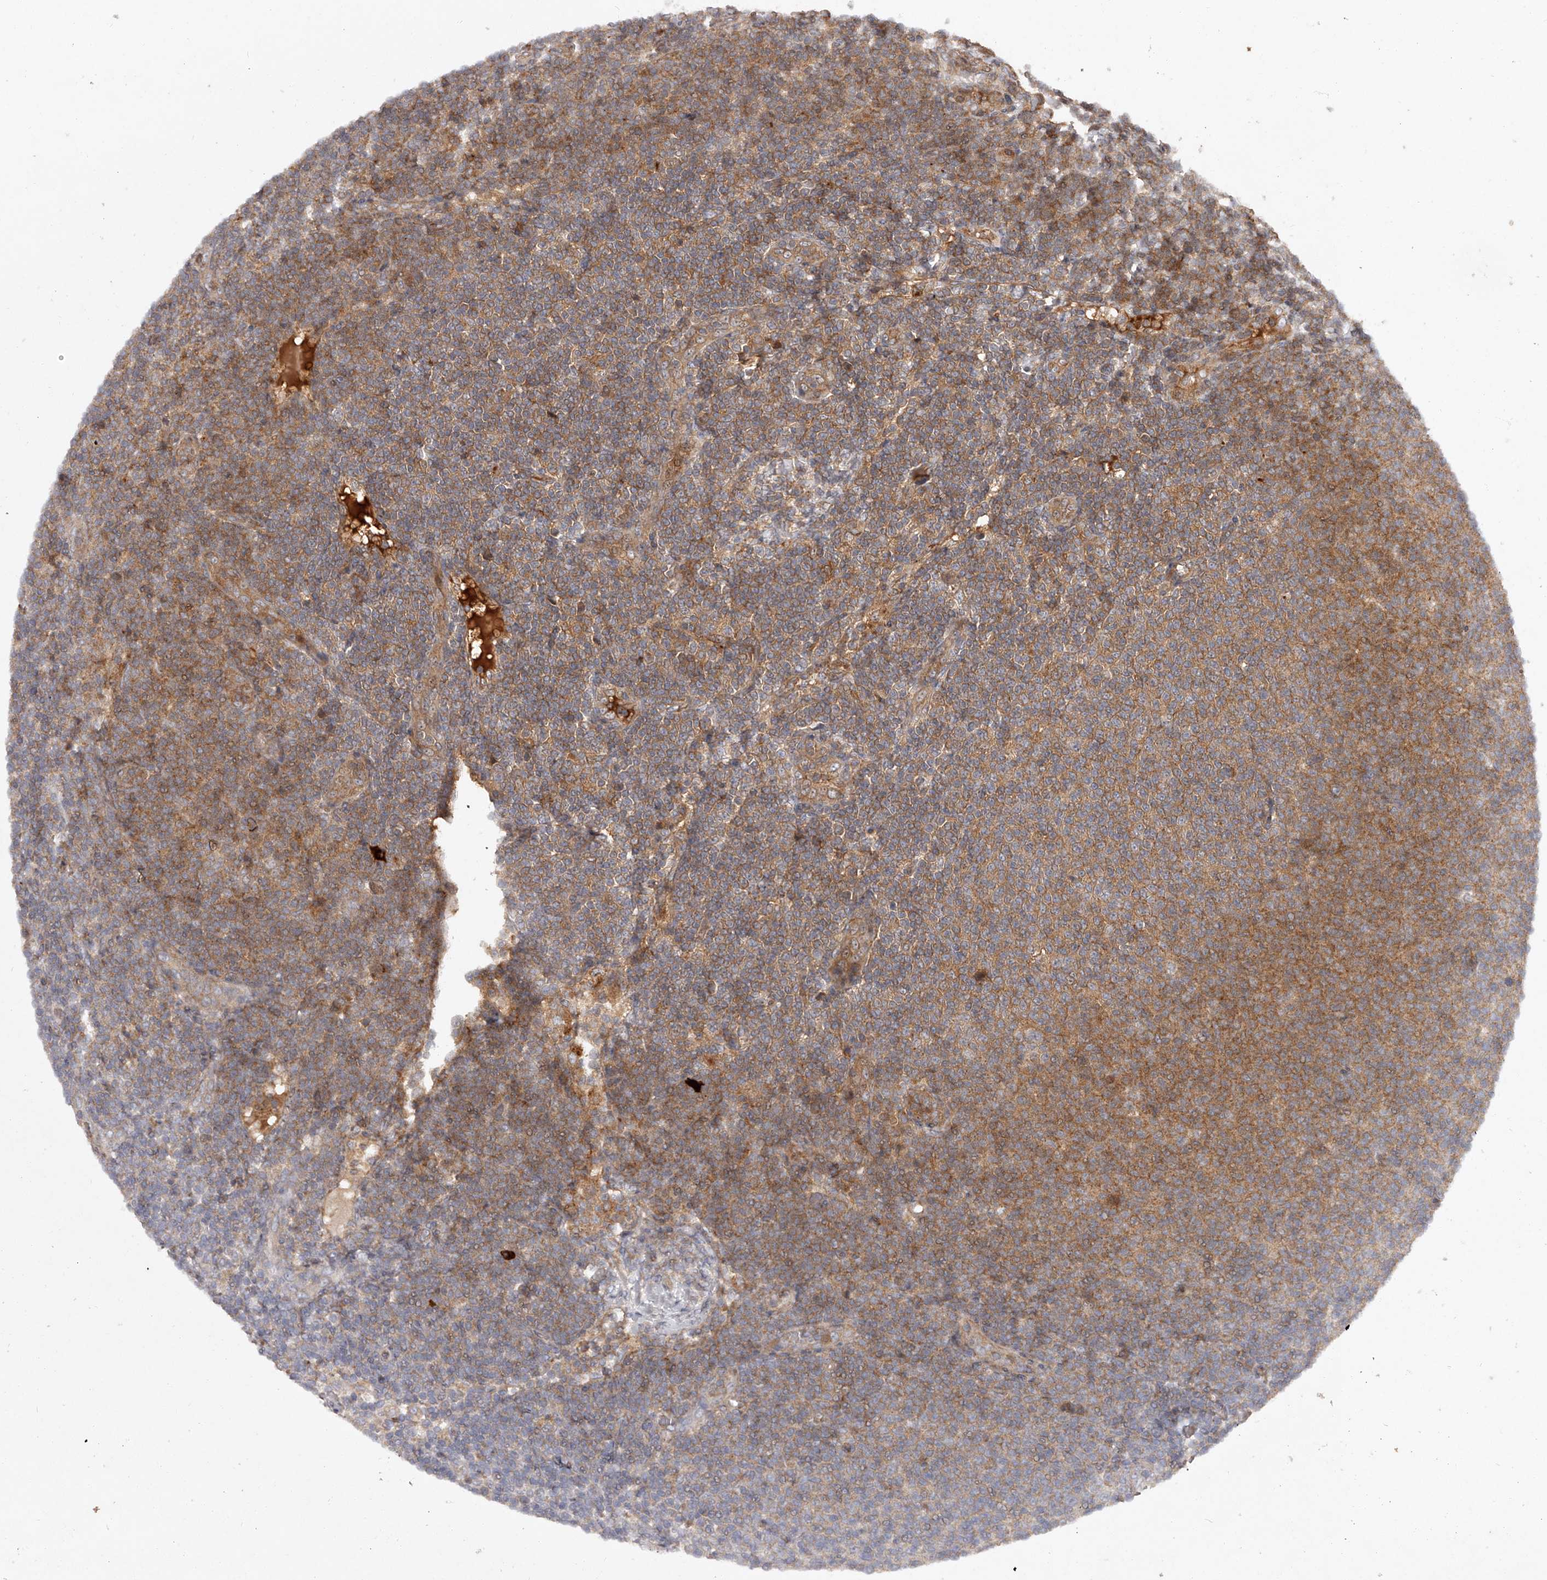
{"staining": {"intensity": "moderate", "quantity": ">75%", "location": "cytoplasmic/membranous"}, "tissue": "lymphoma", "cell_type": "Tumor cells", "image_type": "cancer", "snomed": [{"axis": "morphology", "description": "Malignant lymphoma, non-Hodgkin's type, Low grade"}, {"axis": "topography", "description": "Lymph node"}], "caption": "About >75% of tumor cells in low-grade malignant lymphoma, non-Hodgkin's type exhibit moderate cytoplasmic/membranous protein positivity as visualized by brown immunohistochemical staining.", "gene": "CRYZL1", "patient": {"sex": "male", "age": 66}}